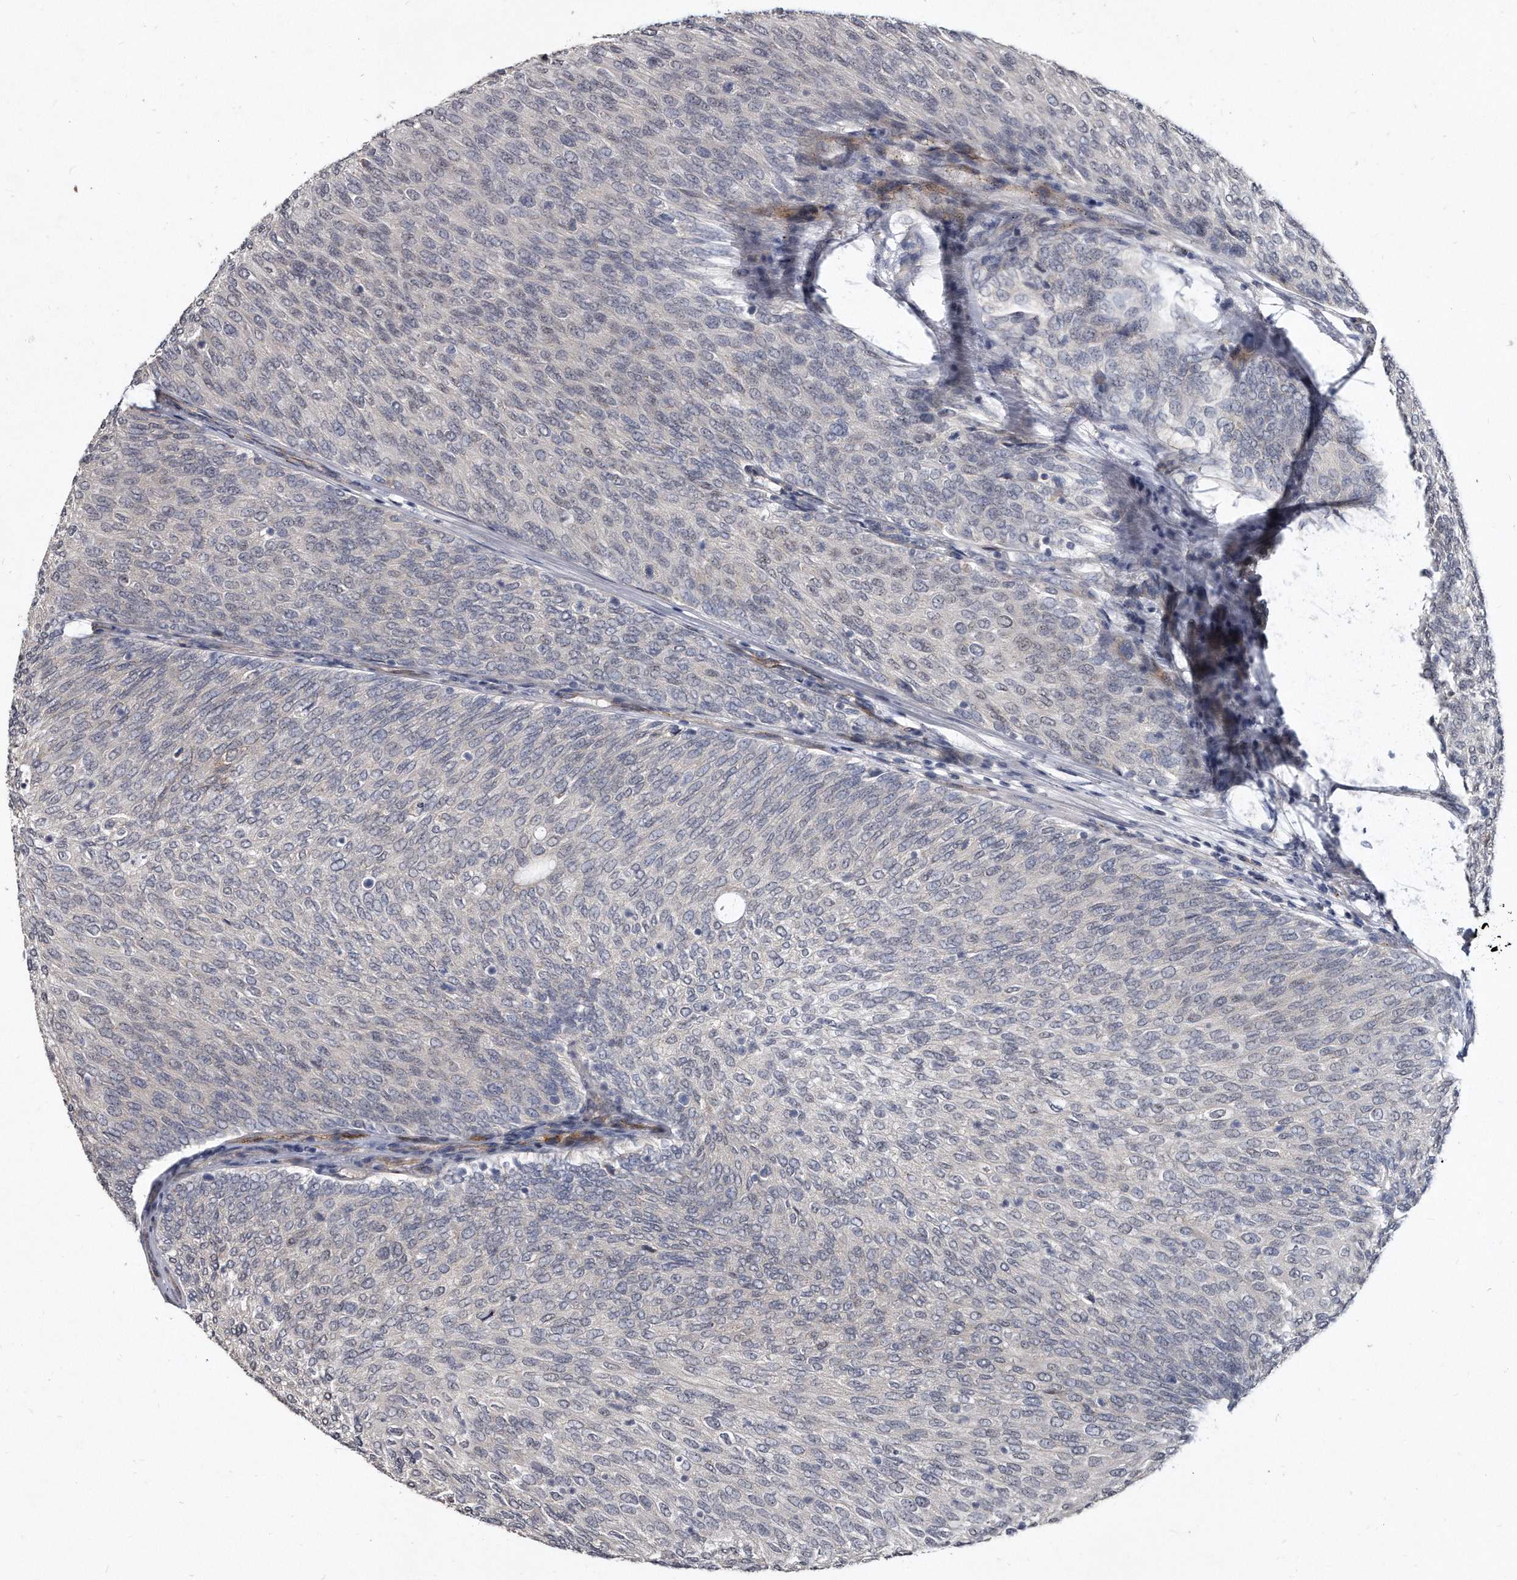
{"staining": {"intensity": "negative", "quantity": "none", "location": "none"}, "tissue": "urothelial cancer", "cell_type": "Tumor cells", "image_type": "cancer", "snomed": [{"axis": "morphology", "description": "Urothelial carcinoma, Low grade"}, {"axis": "topography", "description": "Urinary bladder"}], "caption": "Immunohistochemistry (IHC) image of neoplastic tissue: low-grade urothelial carcinoma stained with DAB shows no significant protein expression in tumor cells.", "gene": "KLHDC3", "patient": {"sex": "female", "age": 79}}